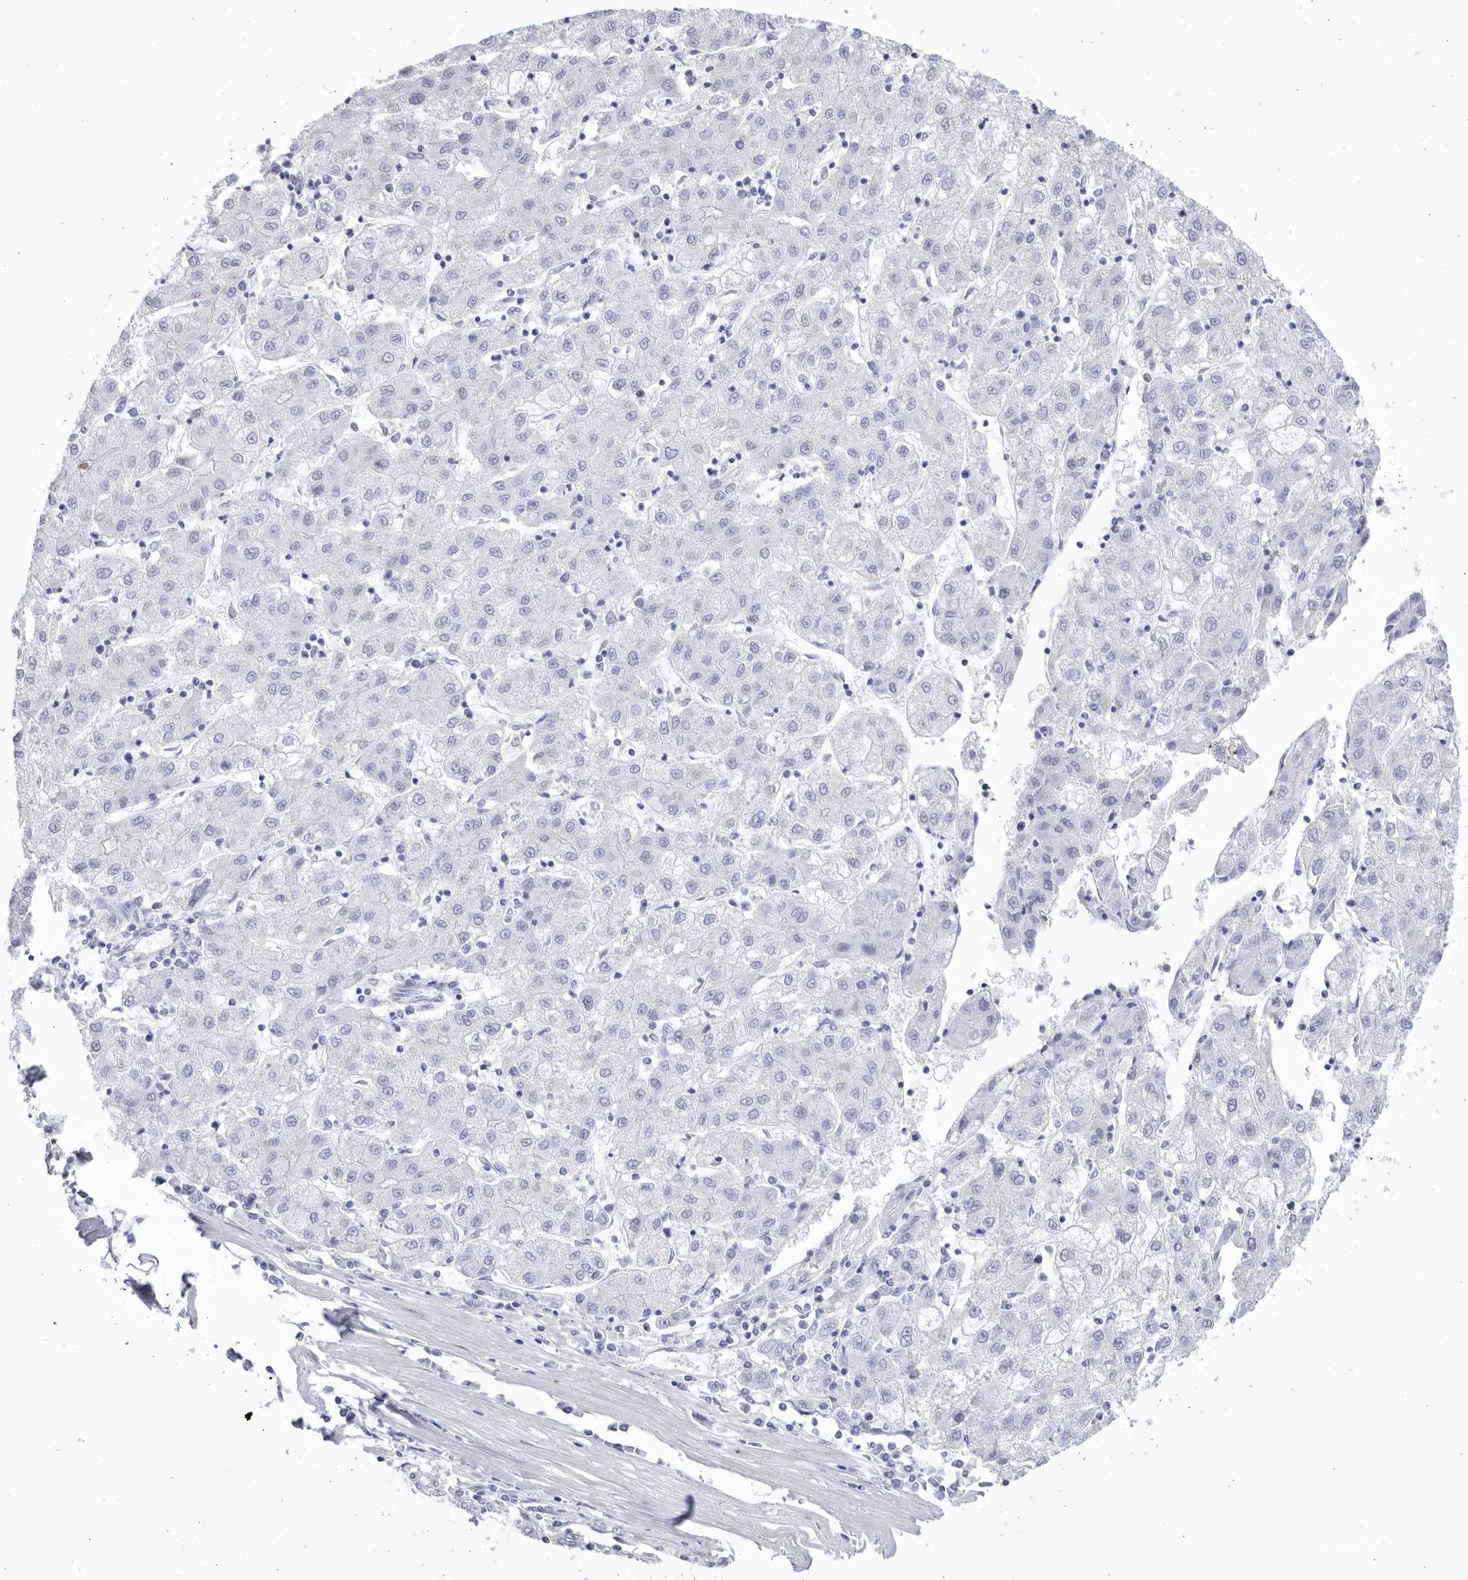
{"staining": {"intensity": "negative", "quantity": "none", "location": "none"}, "tissue": "liver cancer", "cell_type": "Tumor cells", "image_type": "cancer", "snomed": [{"axis": "morphology", "description": "Carcinoma, Hepatocellular, NOS"}, {"axis": "topography", "description": "Liver"}], "caption": "Hepatocellular carcinoma (liver) was stained to show a protein in brown. There is no significant expression in tumor cells.", "gene": "CCDC181", "patient": {"sex": "male", "age": 72}}